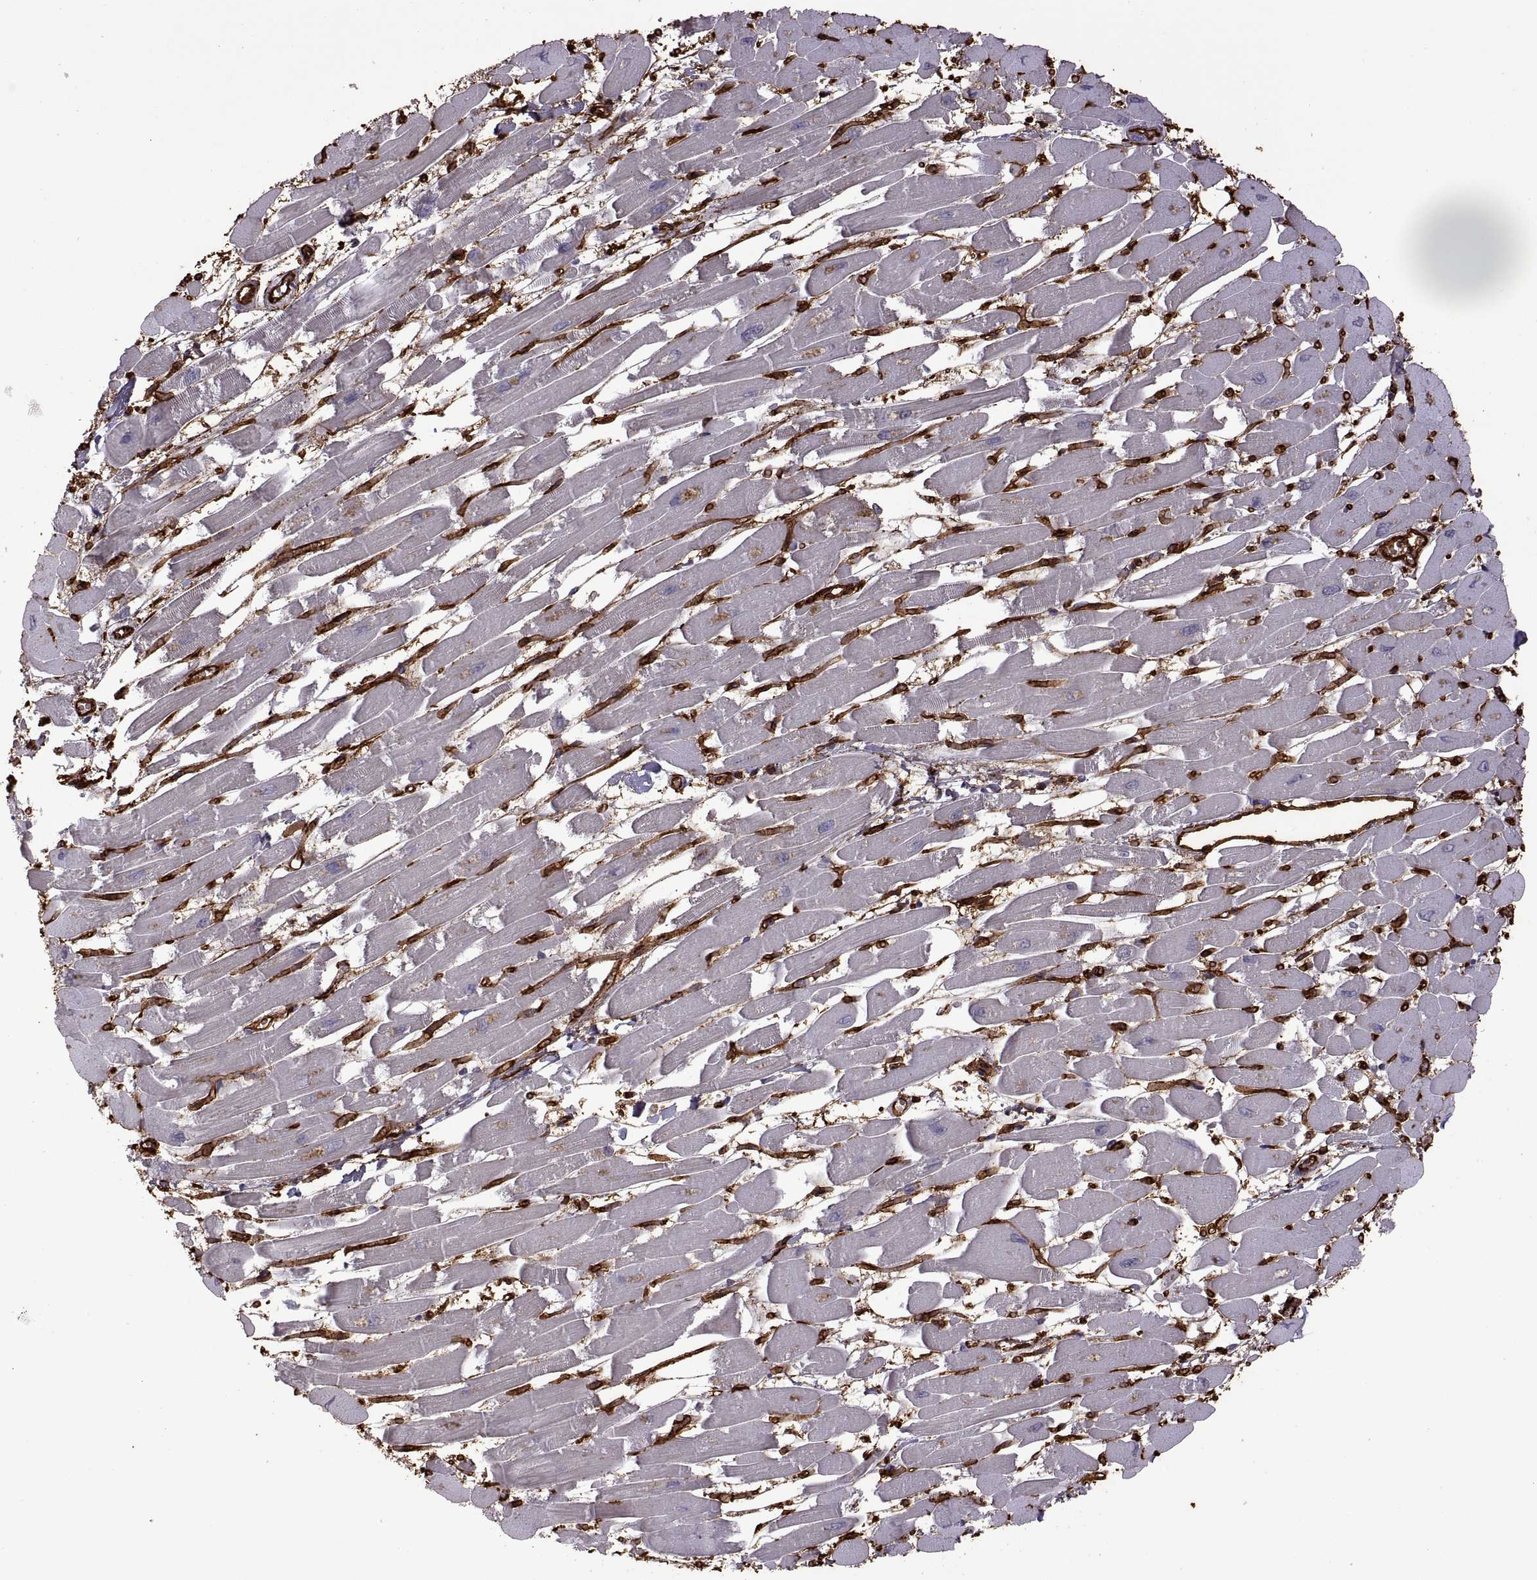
{"staining": {"intensity": "negative", "quantity": "none", "location": "none"}, "tissue": "heart muscle", "cell_type": "Cardiomyocytes", "image_type": "normal", "snomed": [{"axis": "morphology", "description": "Normal tissue, NOS"}, {"axis": "topography", "description": "Heart"}], "caption": "This is a photomicrograph of immunohistochemistry staining of unremarkable heart muscle, which shows no positivity in cardiomyocytes.", "gene": "S100A10", "patient": {"sex": "female", "age": 52}}